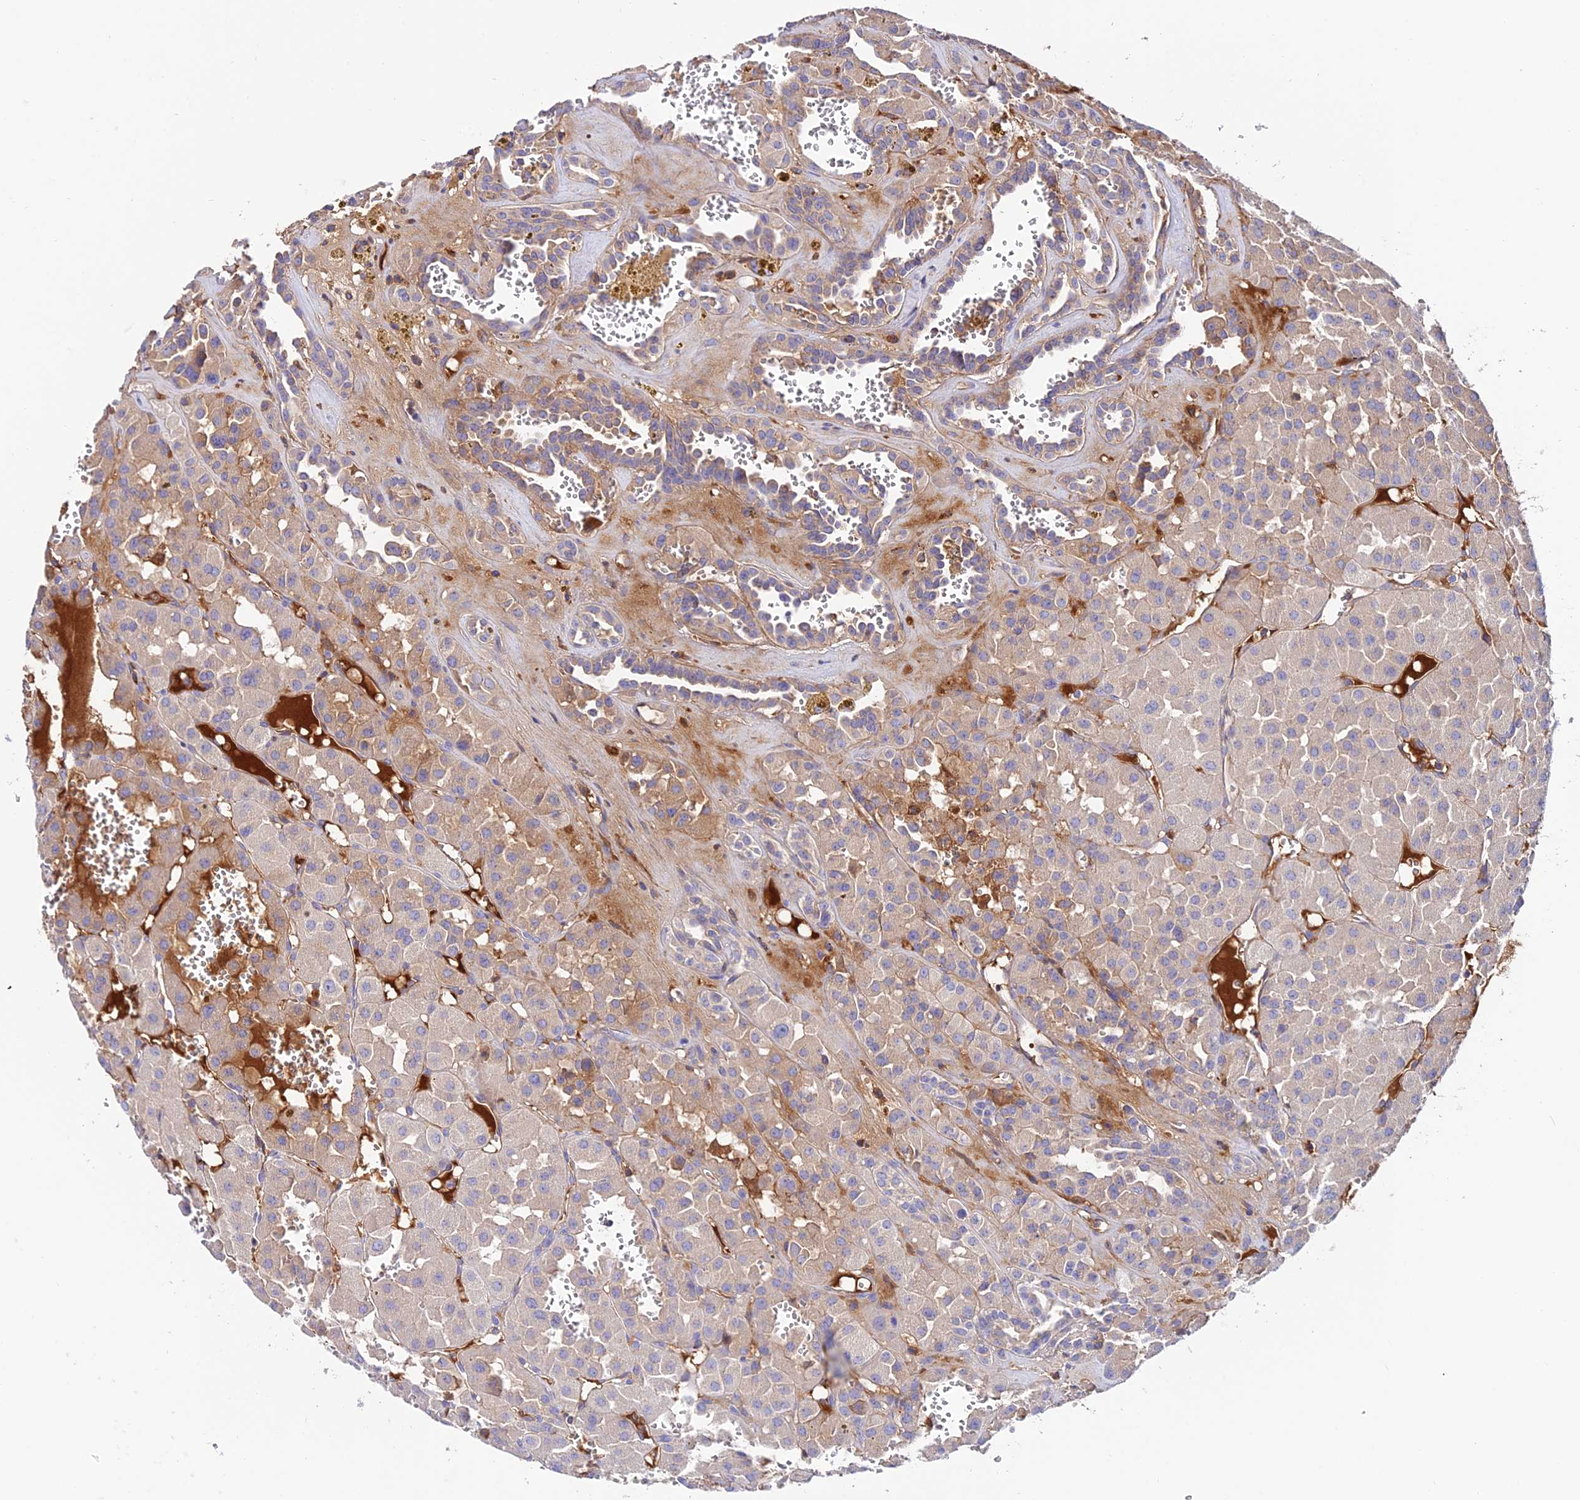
{"staining": {"intensity": "weak", "quantity": "25%-75%", "location": "cytoplasmic/membranous"}, "tissue": "renal cancer", "cell_type": "Tumor cells", "image_type": "cancer", "snomed": [{"axis": "morphology", "description": "Carcinoma, NOS"}, {"axis": "topography", "description": "Kidney"}], "caption": "A brown stain highlights weak cytoplasmic/membranous expression of a protein in human carcinoma (renal) tumor cells.", "gene": "PYM1", "patient": {"sex": "female", "age": 75}}